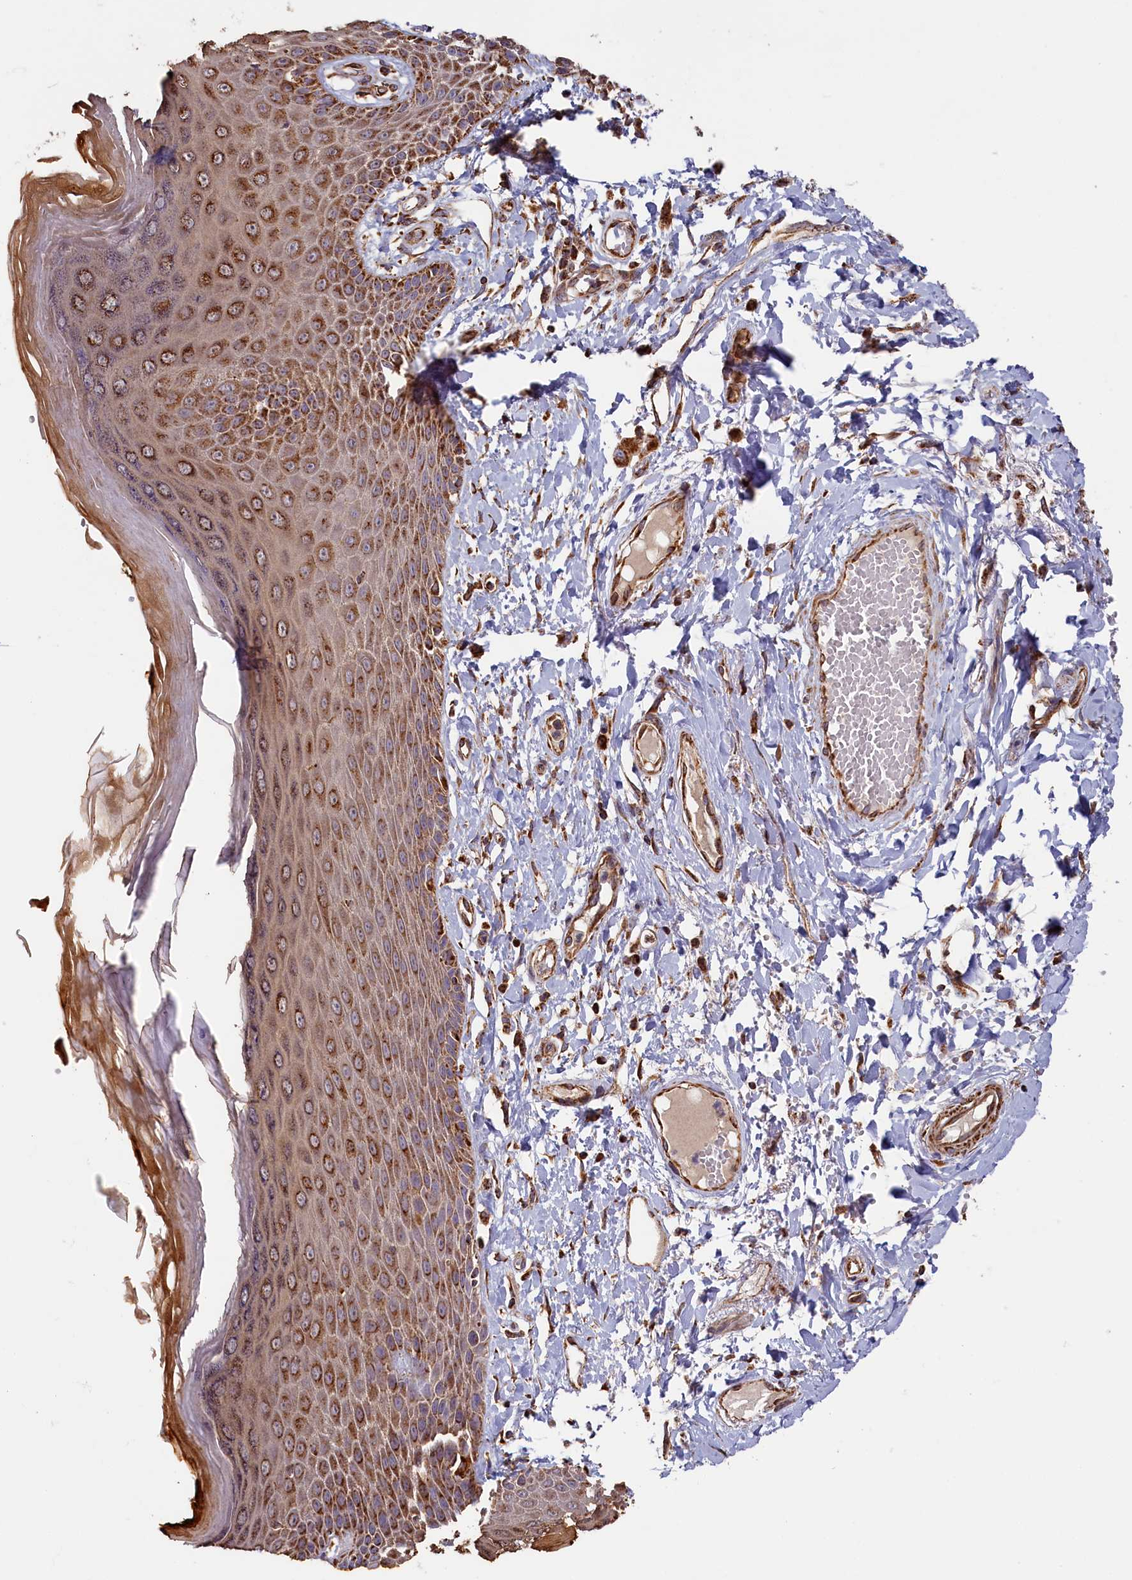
{"staining": {"intensity": "strong", "quantity": ">75%", "location": "cytoplasmic/membranous"}, "tissue": "skin", "cell_type": "Epidermal cells", "image_type": "normal", "snomed": [{"axis": "morphology", "description": "Normal tissue, NOS"}, {"axis": "topography", "description": "Anal"}], "caption": "Immunohistochemical staining of unremarkable skin displays >75% levels of strong cytoplasmic/membranous protein expression in about >75% of epidermal cells.", "gene": "MACROD1", "patient": {"sex": "male", "age": 78}}